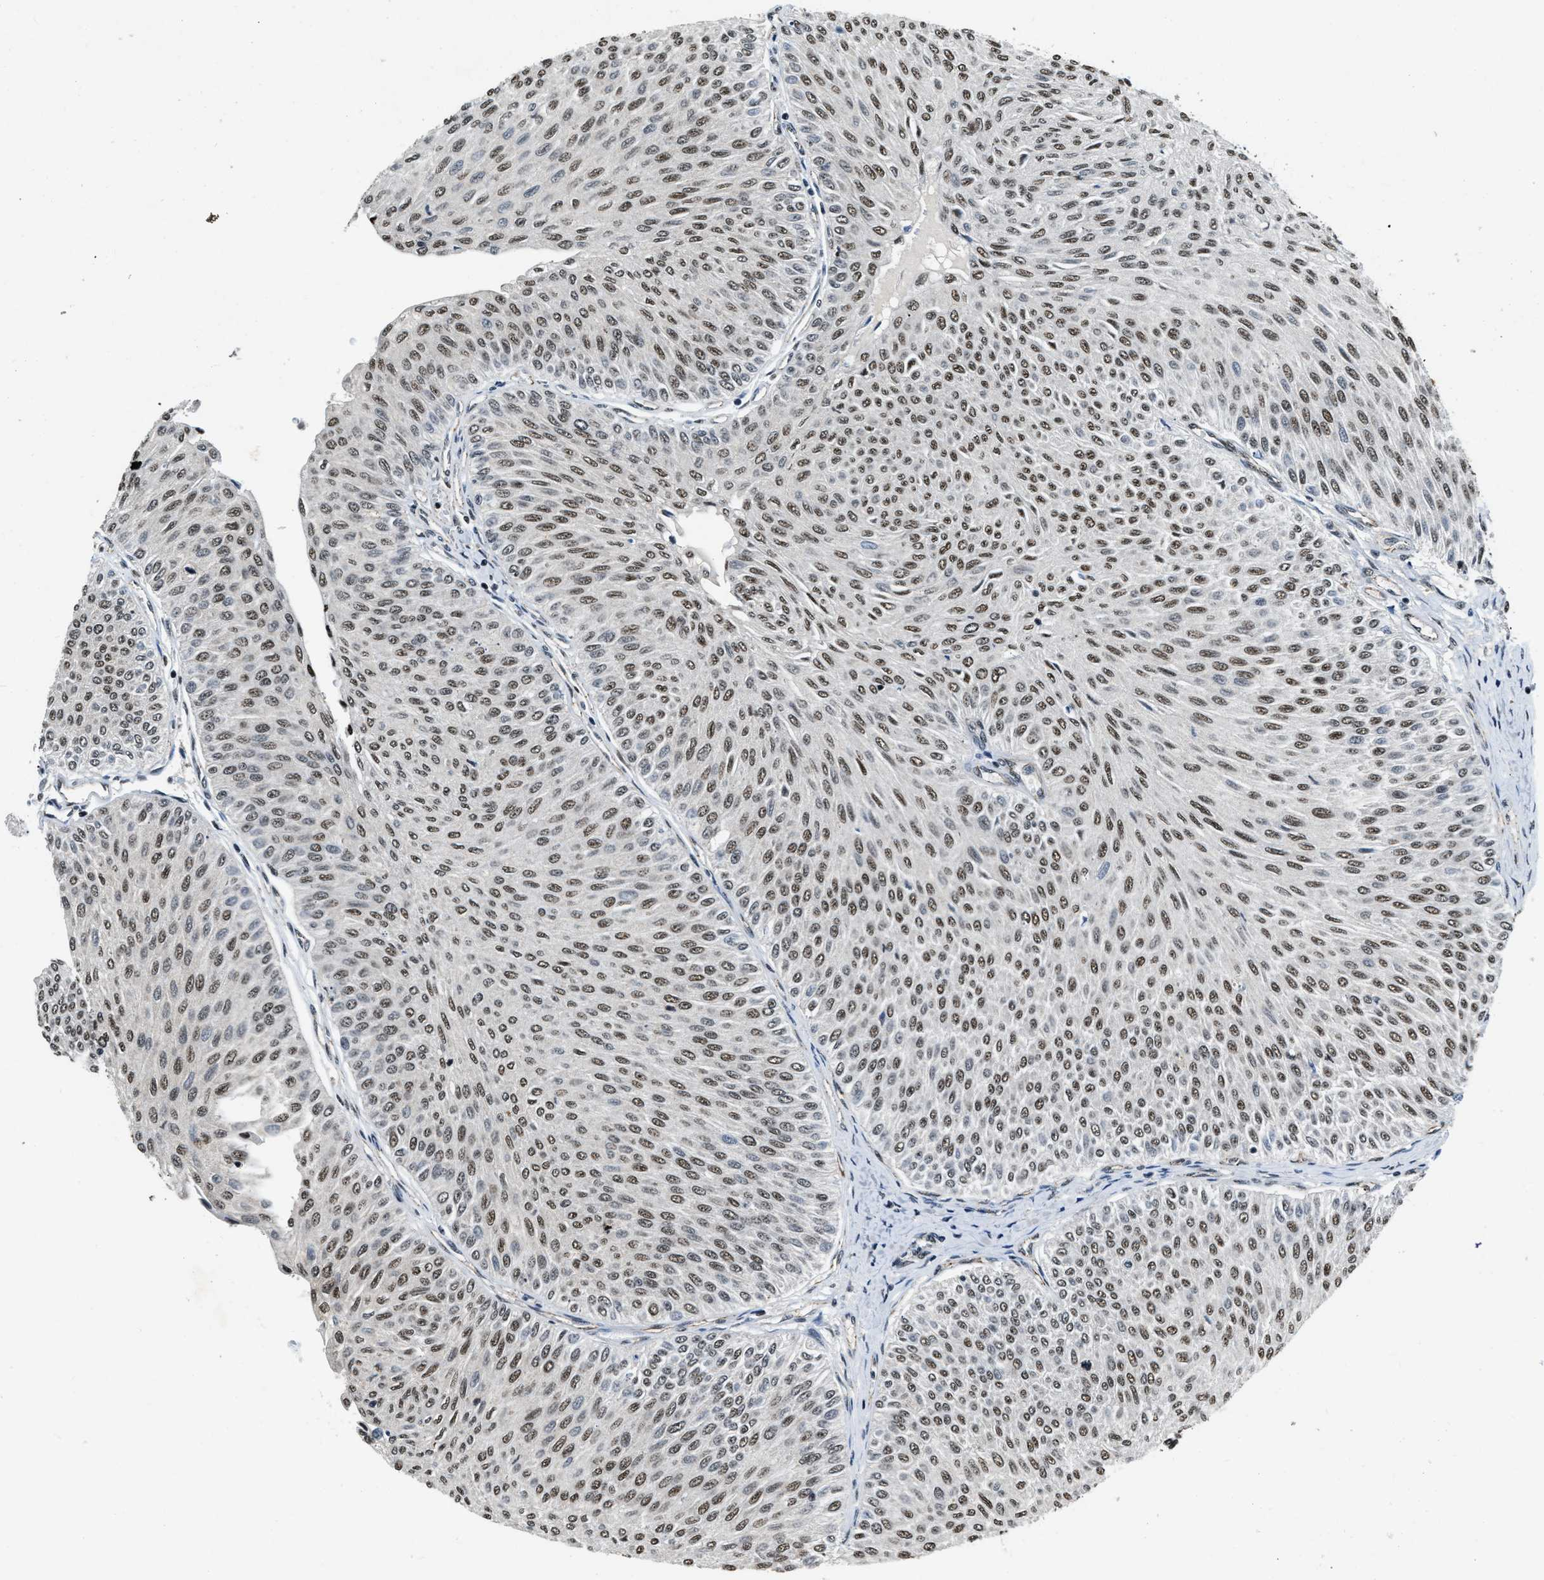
{"staining": {"intensity": "weak", "quantity": ">75%", "location": "nuclear"}, "tissue": "urothelial cancer", "cell_type": "Tumor cells", "image_type": "cancer", "snomed": [{"axis": "morphology", "description": "Urothelial carcinoma, Low grade"}, {"axis": "topography", "description": "Urinary bladder"}], "caption": "High-magnification brightfield microscopy of urothelial carcinoma (low-grade) stained with DAB (brown) and counterstained with hematoxylin (blue). tumor cells exhibit weak nuclear staining is appreciated in about>75% of cells.", "gene": "CCNE1", "patient": {"sex": "male", "age": 78}}